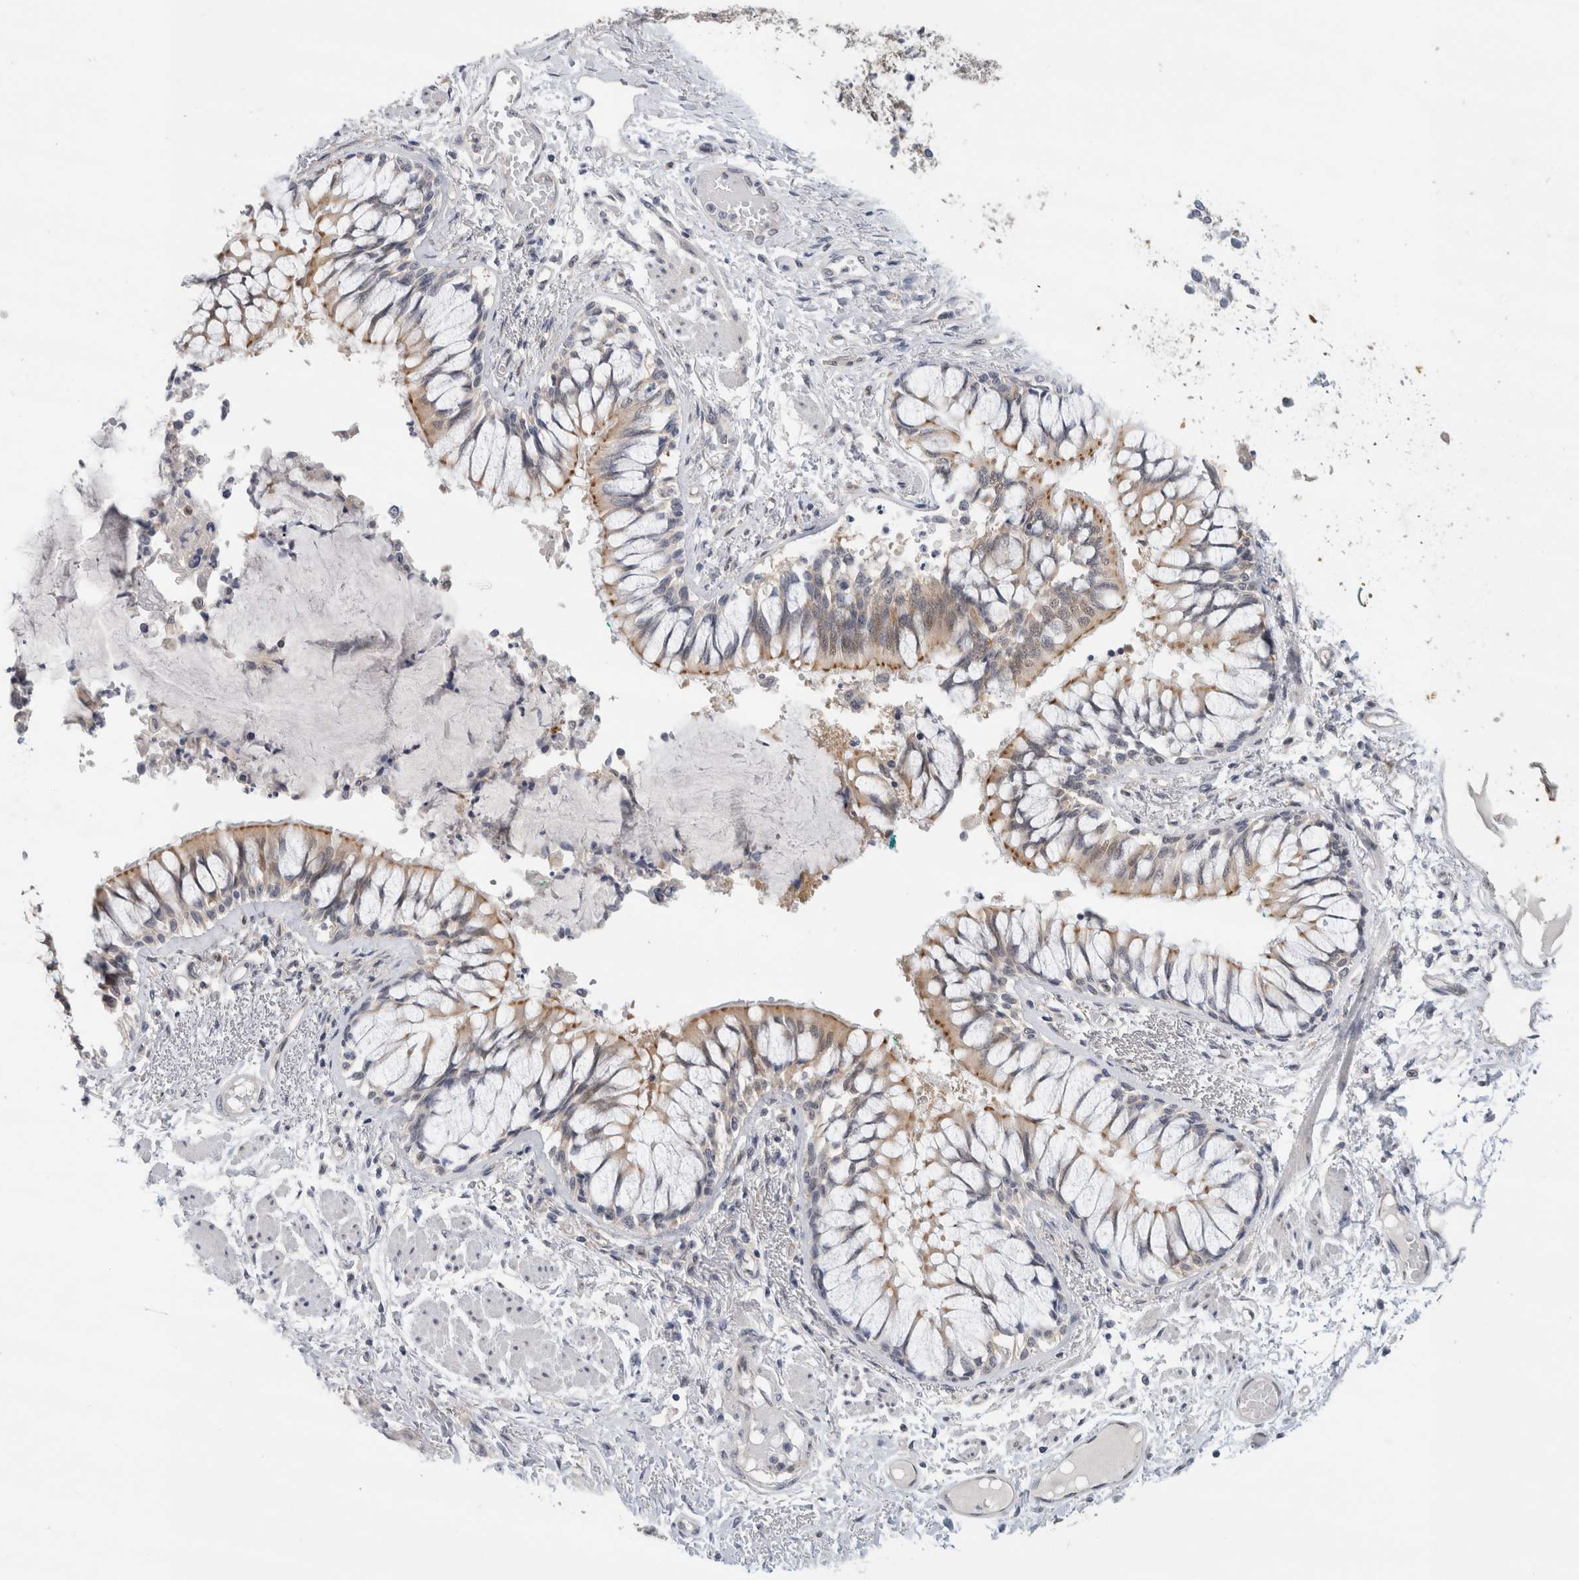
{"staining": {"intensity": "weak", "quantity": "25%-75%", "location": "cytoplasmic/membranous"}, "tissue": "bronchus", "cell_type": "Respiratory epithelial cells", "image_type": "normal", "snomed": [{"axis": "morphology", "description": "Normal tissue, NOS"}, {"axis": "topography", "description": "Cartilage tissue"}, {"axis": "topography", "description": "Bronchus"}, {"axis": "topography", "description": "Lung"}], "caption": "Immunohistochemical staining of normal bronchus exhibits 25%-75% levels of weak cytoplasmic/membranous protein positivity in approximately 25%-75% of respiratory epithelial cells. (DAB = brown stain, brightfield microscopy at high magnification).", "gene": "EIF4G3", "patient": {"sex": "male", "age": 64}}